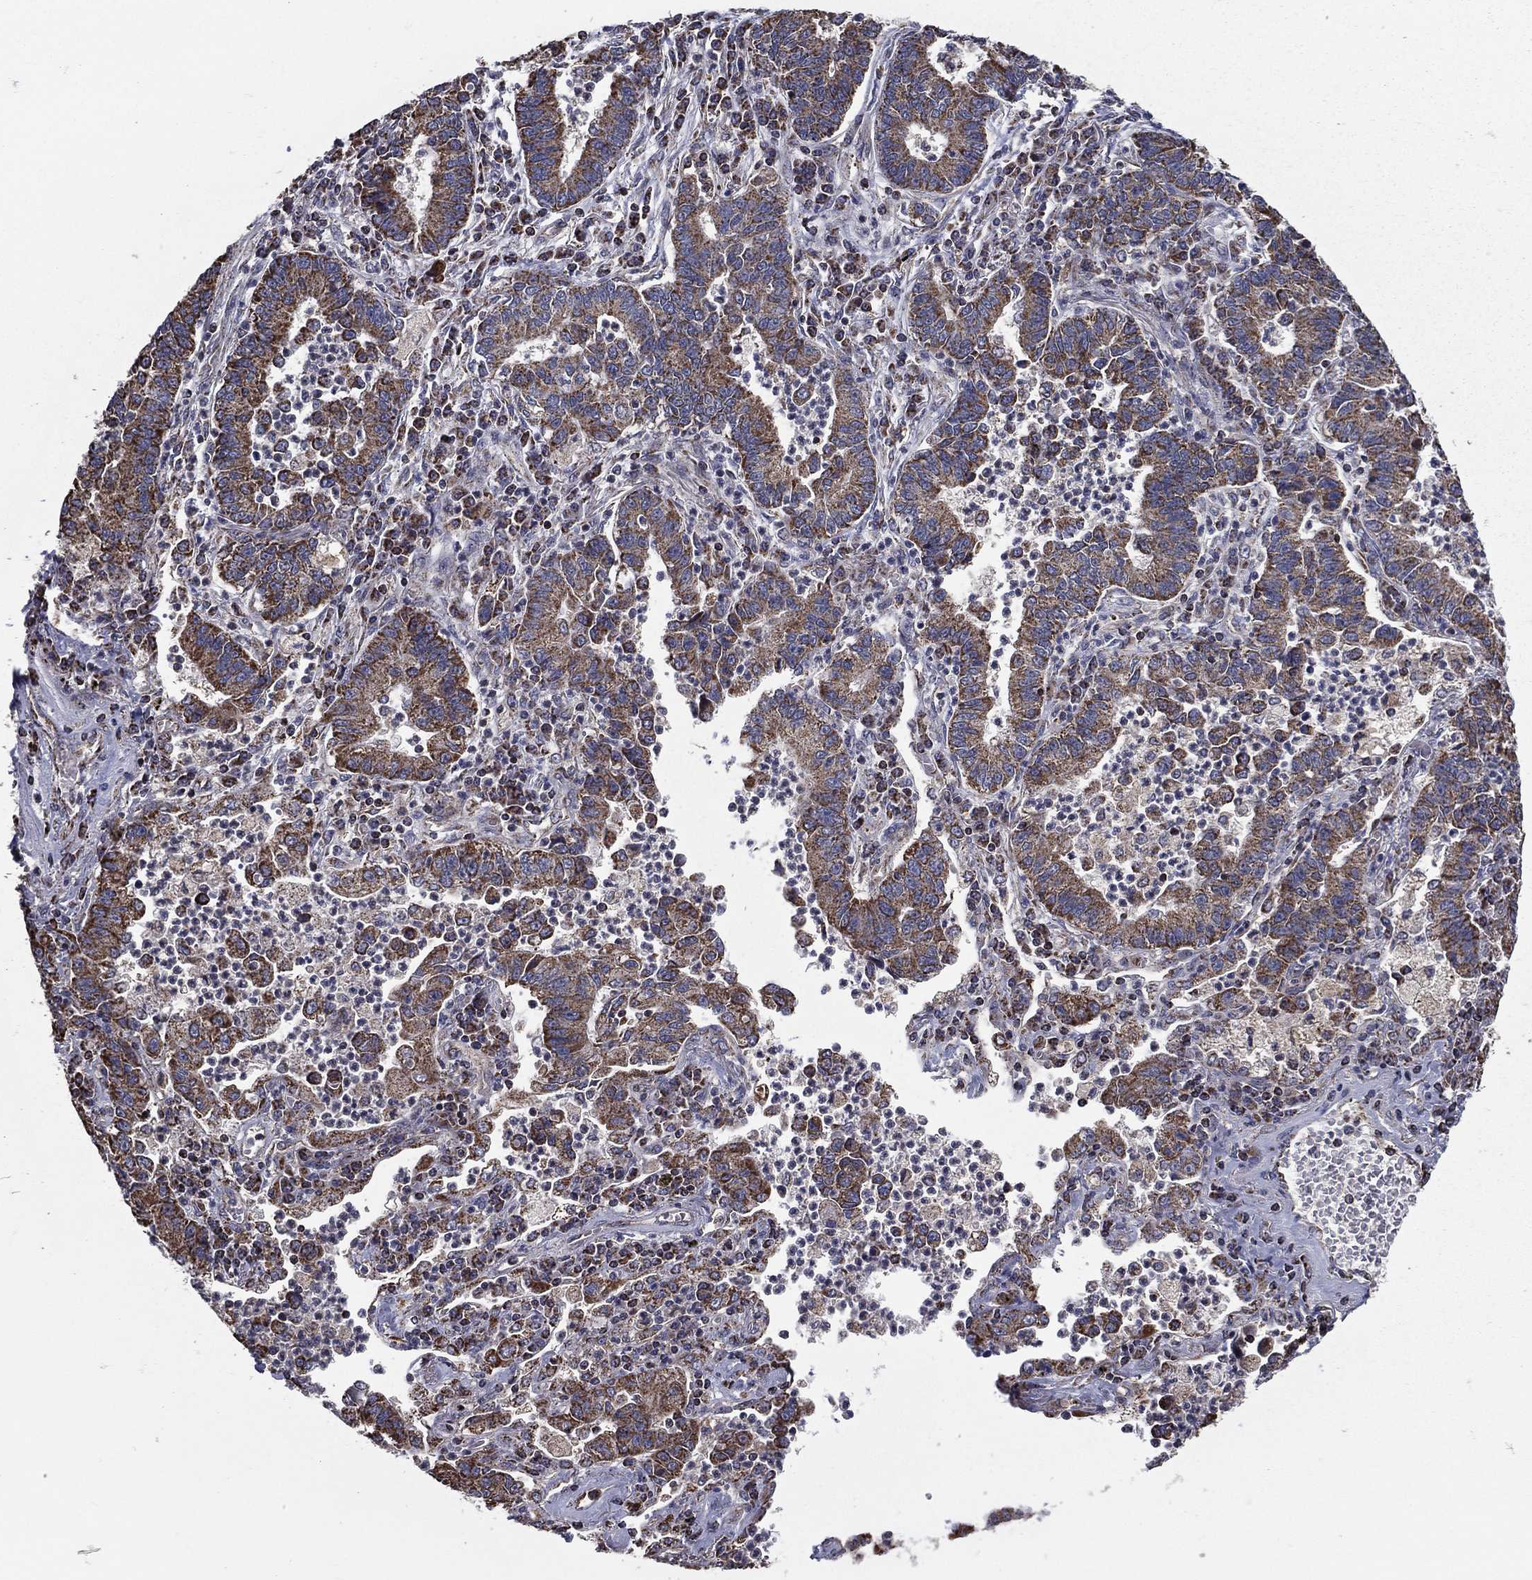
{"staining": {"intensity": "moderate", "quantity": ">75%", "location": "cytoplasmic/membranous"}, "tissue": "lung cancer", "cell_type": "Tumor cells", "image_type": "cancer", "snomed": [{"axis": "morphology", "description": "Adenocarcinoma, NOS"}, {"axis": "topography", "description": "Lung"}], "caption": "An IHC micrograph of tumor tissue is shown. Protein staining in brown shows moderate cytoplasmic/membranous positivity in lung cancer (adenocarcinoma) within tumor cells.", "gene": "RIGI", "patient": {"sex": "female", "age": 57}}